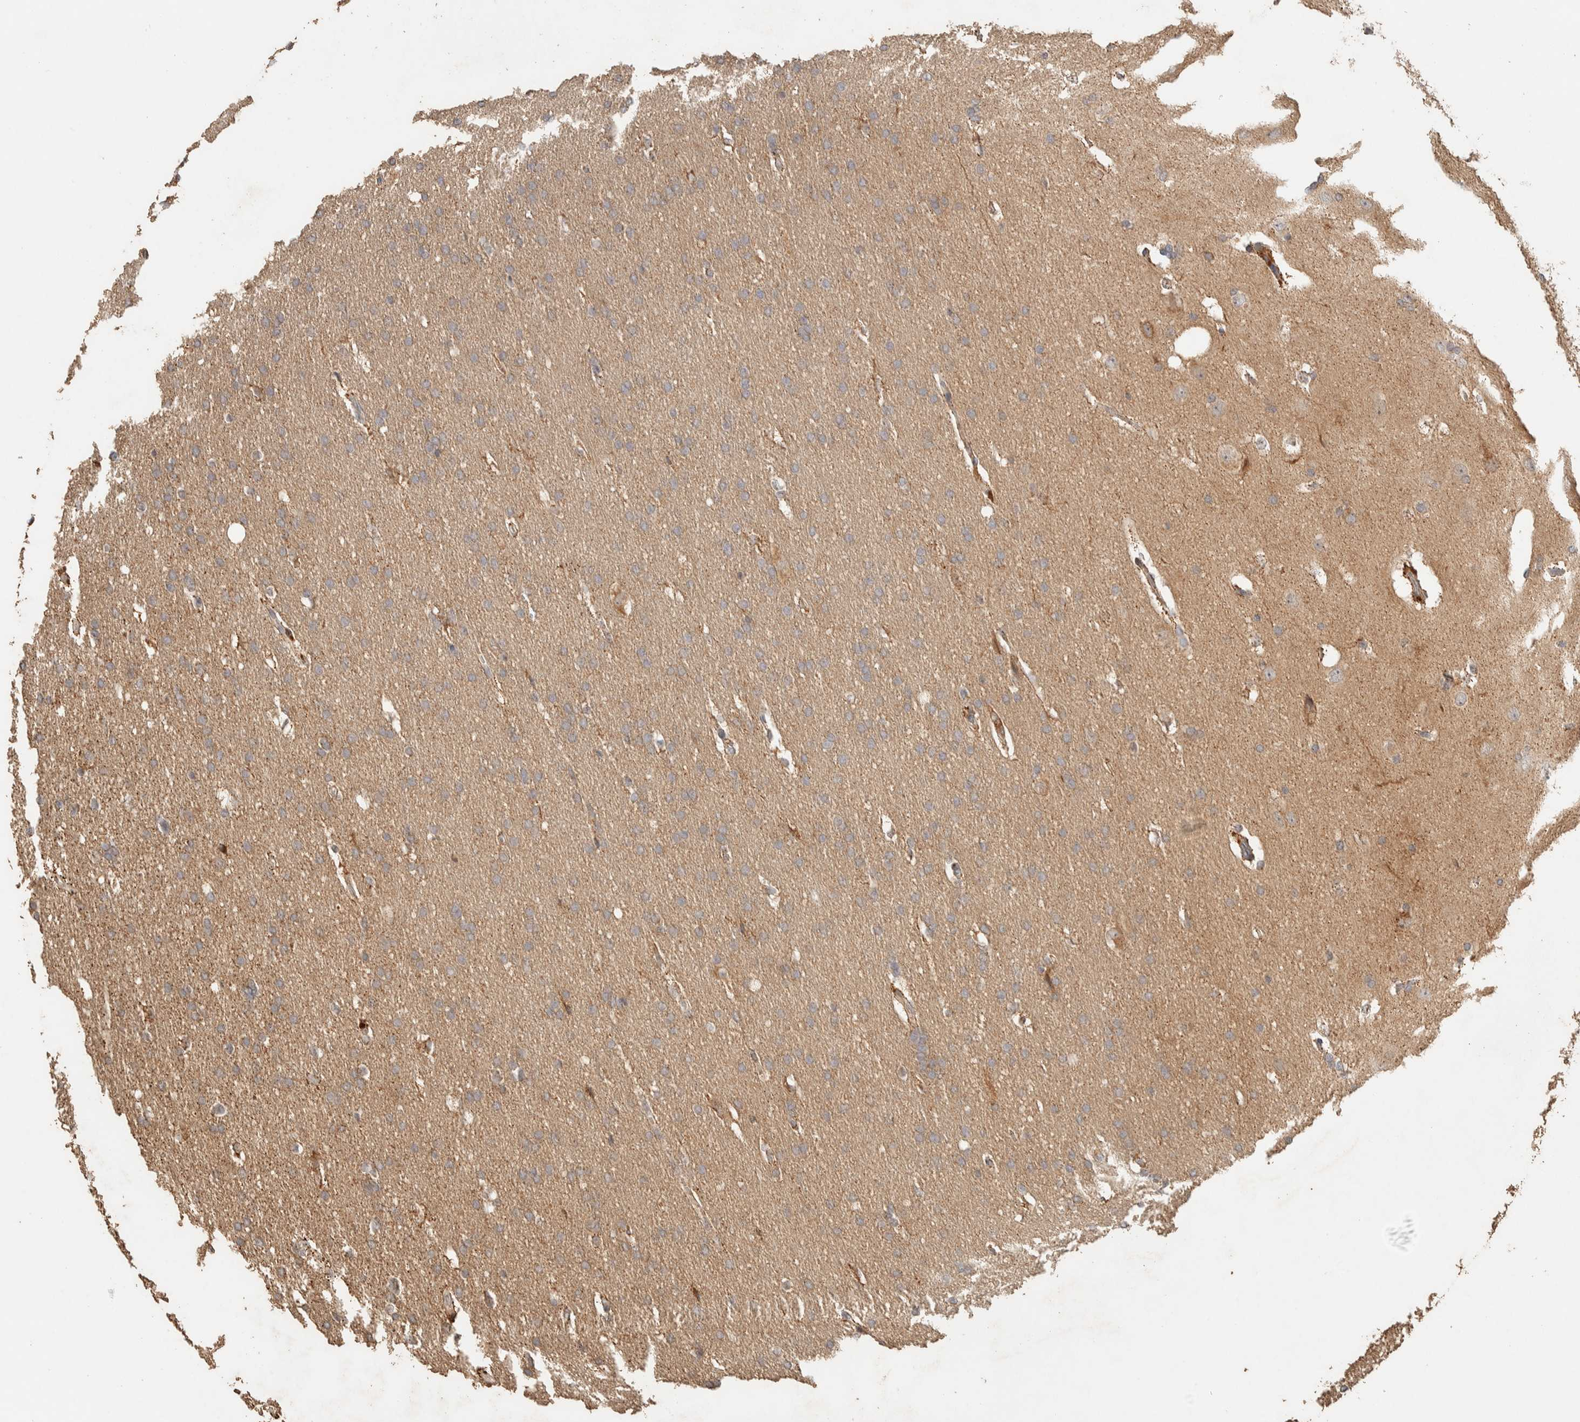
{"staining": {"intensity": "weak", "quantity": ">75%", "location": "cytoplasmic/membranous"}, "tissue": "glioma", "cell_type": "Tumor cells", "image_type": "cancer", "snomed": [{"axis": "morphology", "description": "Glioma, malignant, Low grade"}, {"axis": "topography", "description": "Brain"}], "caption": "A brown stain shows weak cytoplasmic/membranous staining of a protein in low-grade glioma (malignant) tumor cells.", "gene": "ITPA", "patient": {"sex": "female", "age": 37}}